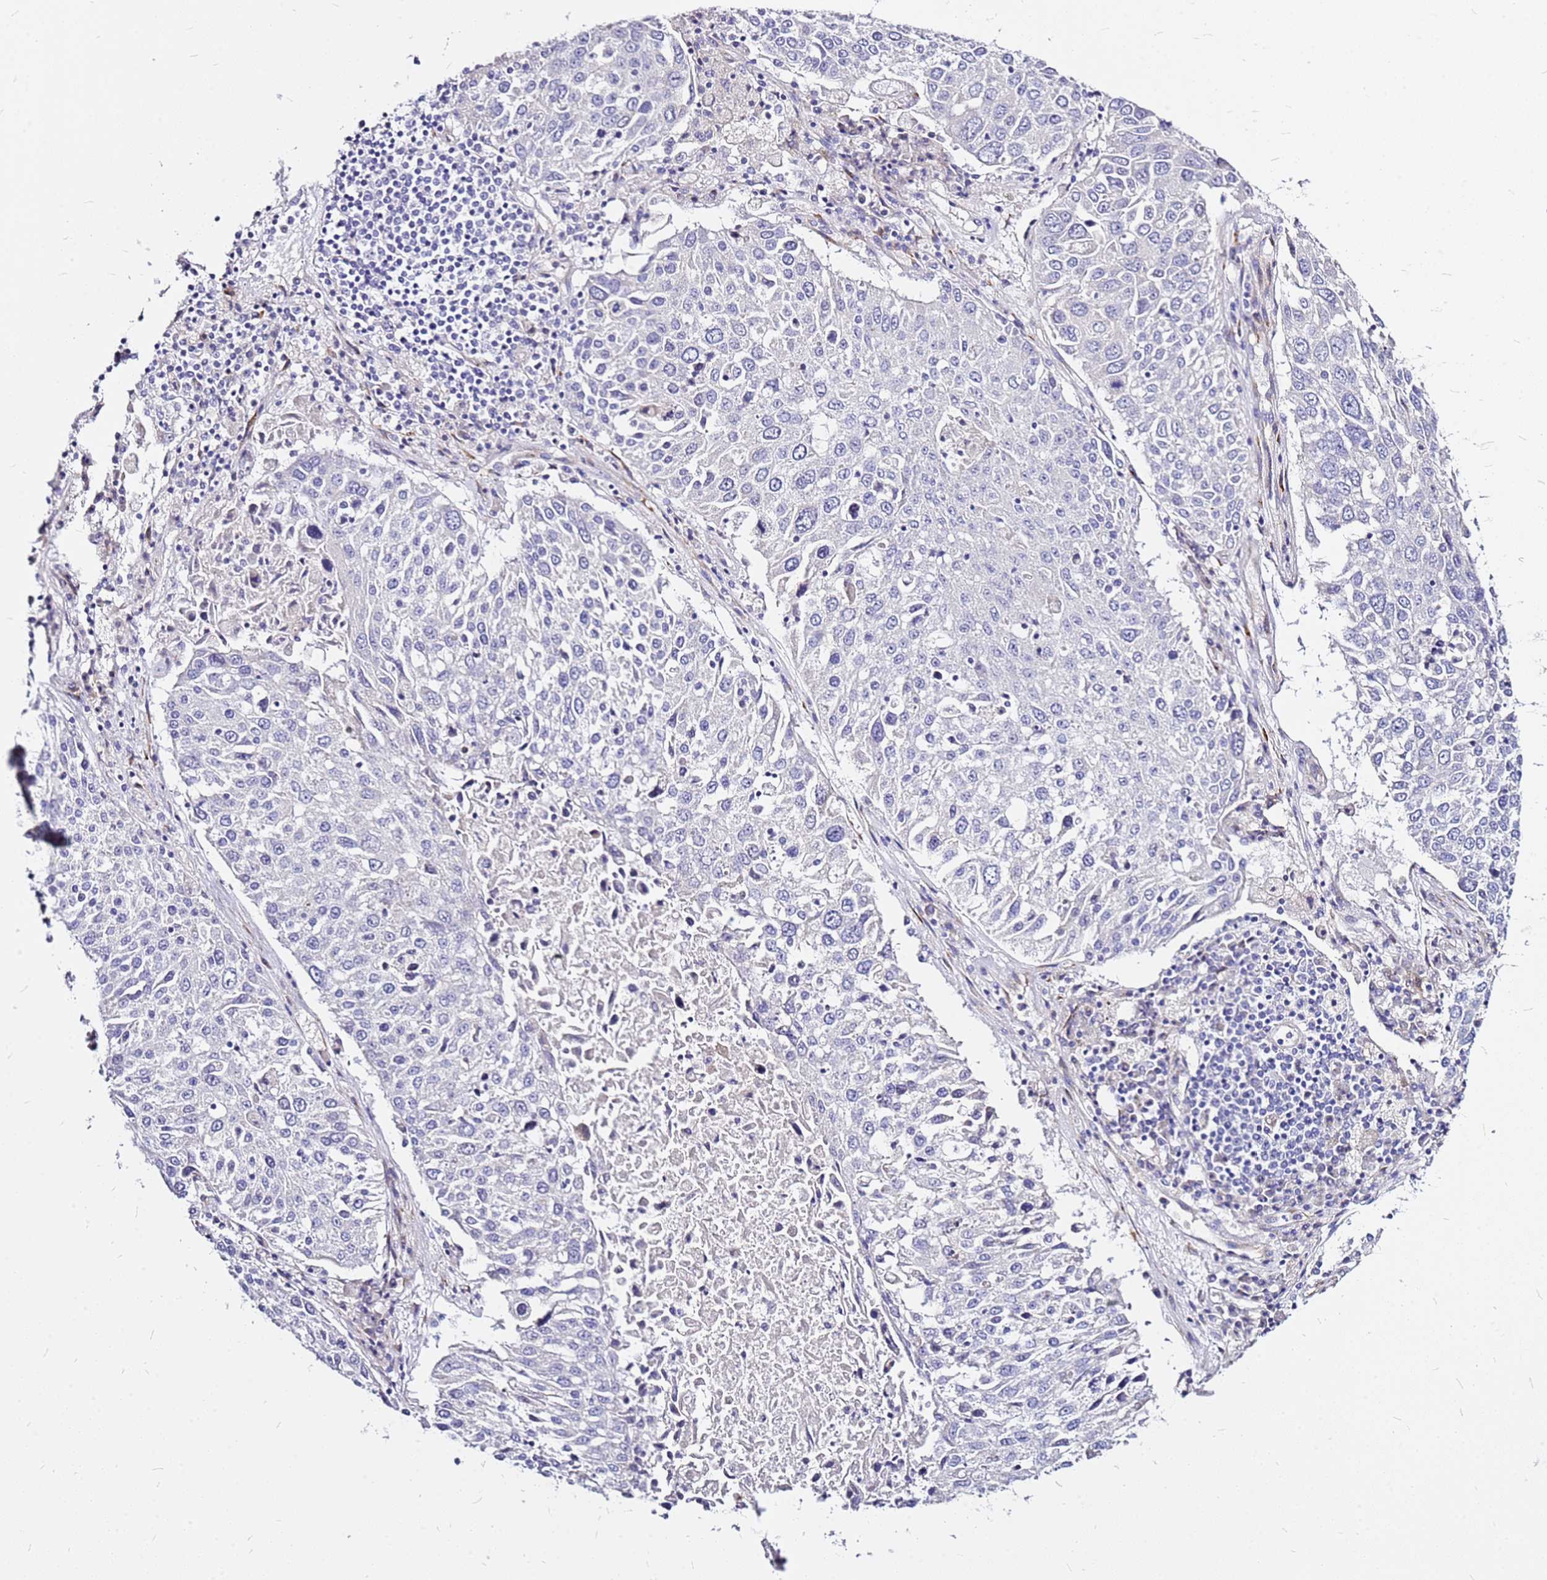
{"staining": {"intensity": "negative", "quantity": "none", "location": "none"}, "tissue": "lung cancer", "cell_type": "Tumor cells", "image_type": "cancer", "snomed": [{"axis": "morphology", "description": "Squamous cell carcinoma, NOS"}, {"axis": "topography", "description": "Lung"}], "caption": "Immunohistochemistry histopathology image of neoplastic tissue: squamous cell carcinoma (lung) stained with DAB (3,3'-diaminobenzidine) exhibits no significant protein staining in tumor cells. (Immunohistochemistry, brightfield microscopy, high magnification).", "gene": "CASD1", "patient": {"sex": "male", "age": 65}}